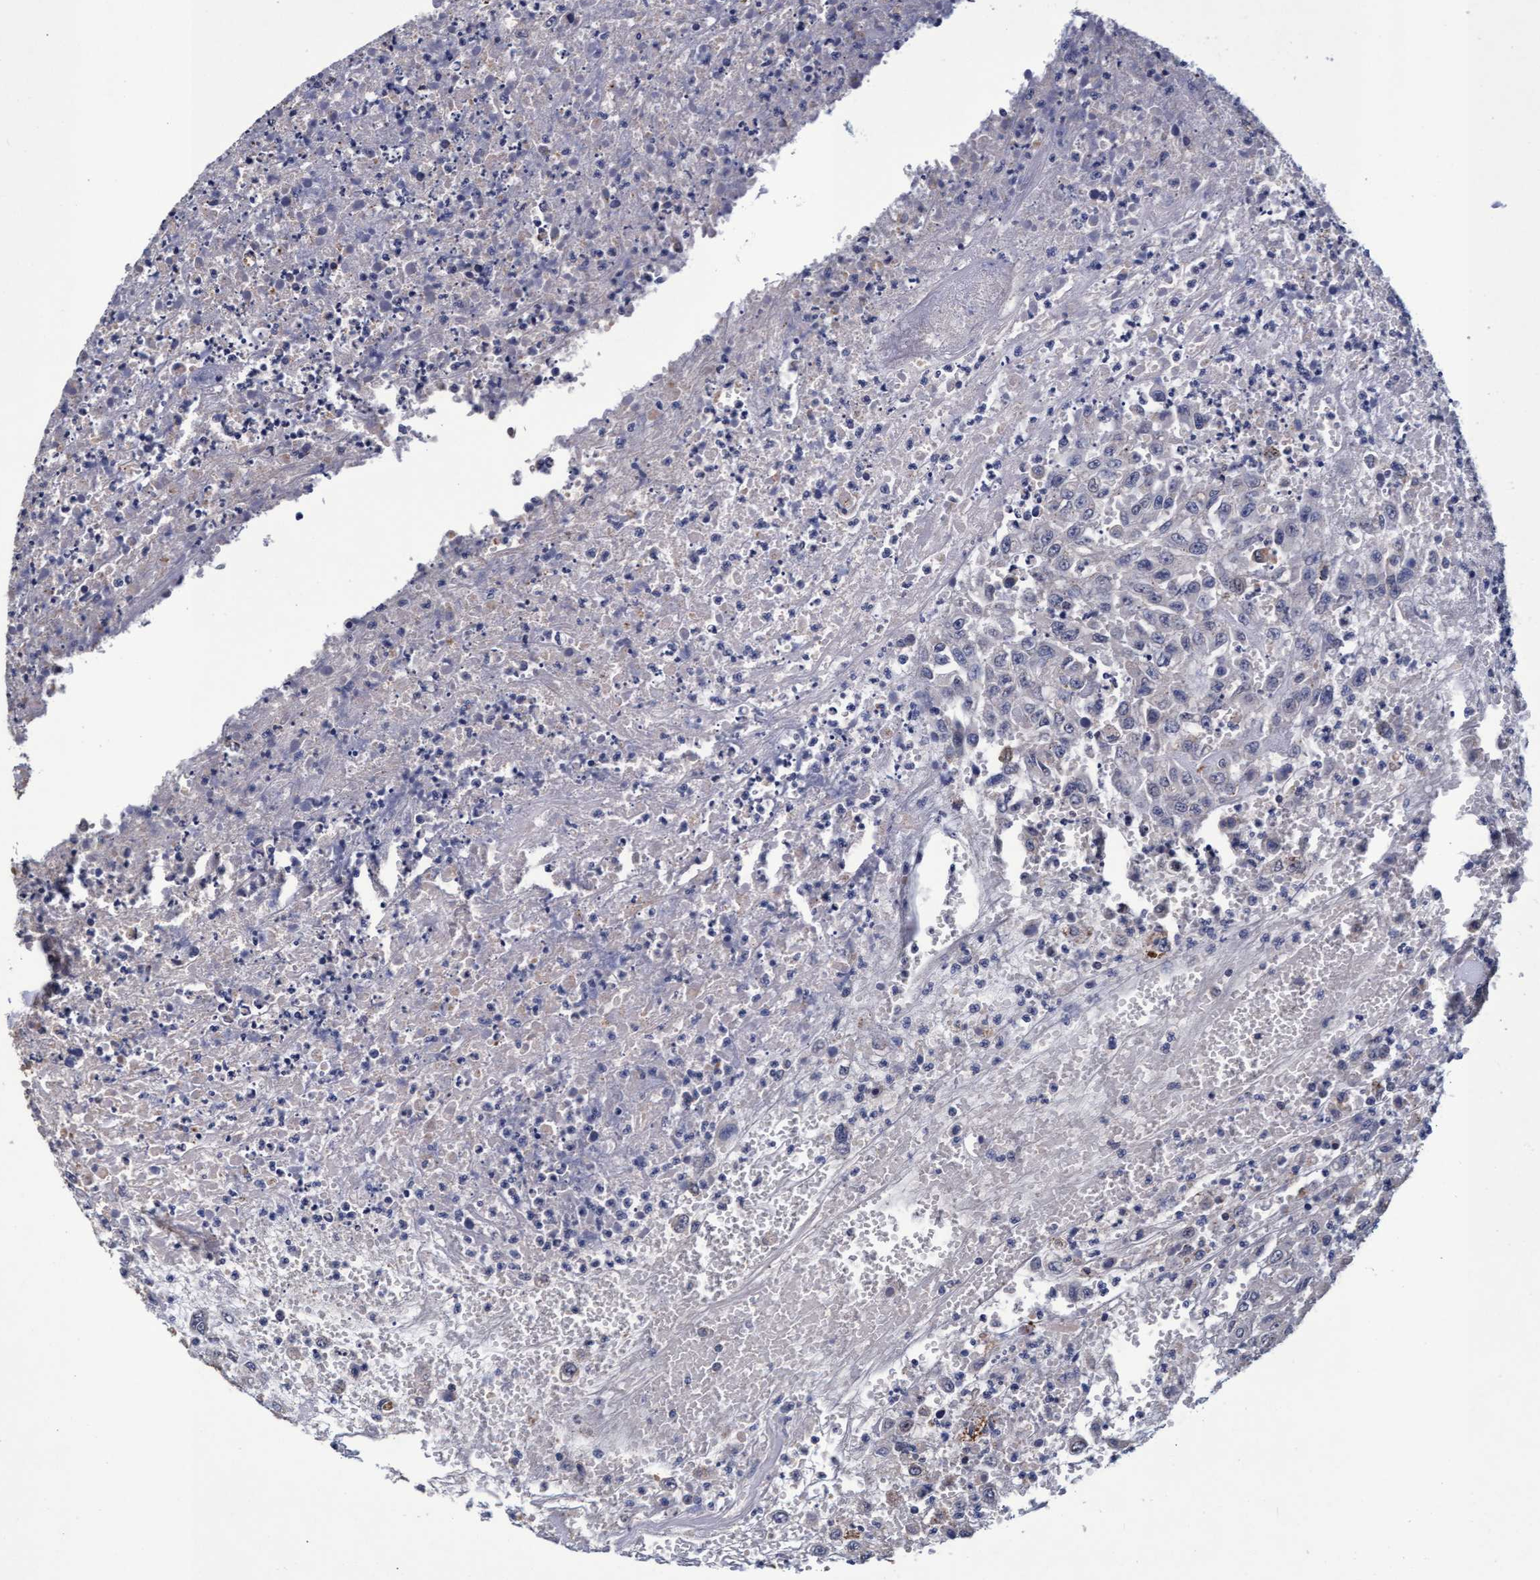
{"staining": {"intensity": "negative", "quantity": "none", "location": "none"}, "tissue": "urothelial cancer", "cell_type": "Tumor cells", "image_type": "cancer", "snomed": [{"axis": "morphology", "description": "Urothelial carcinoma, High grade"}, {"axis": "topography", "description": "Urinary bladder"}], "caption": "Urothelial cancer was stained to show a protein in brown. There is no significant expression in tumor cells.", "gene": "CPQ", "patient": {"sex": "male", "age": 46}}